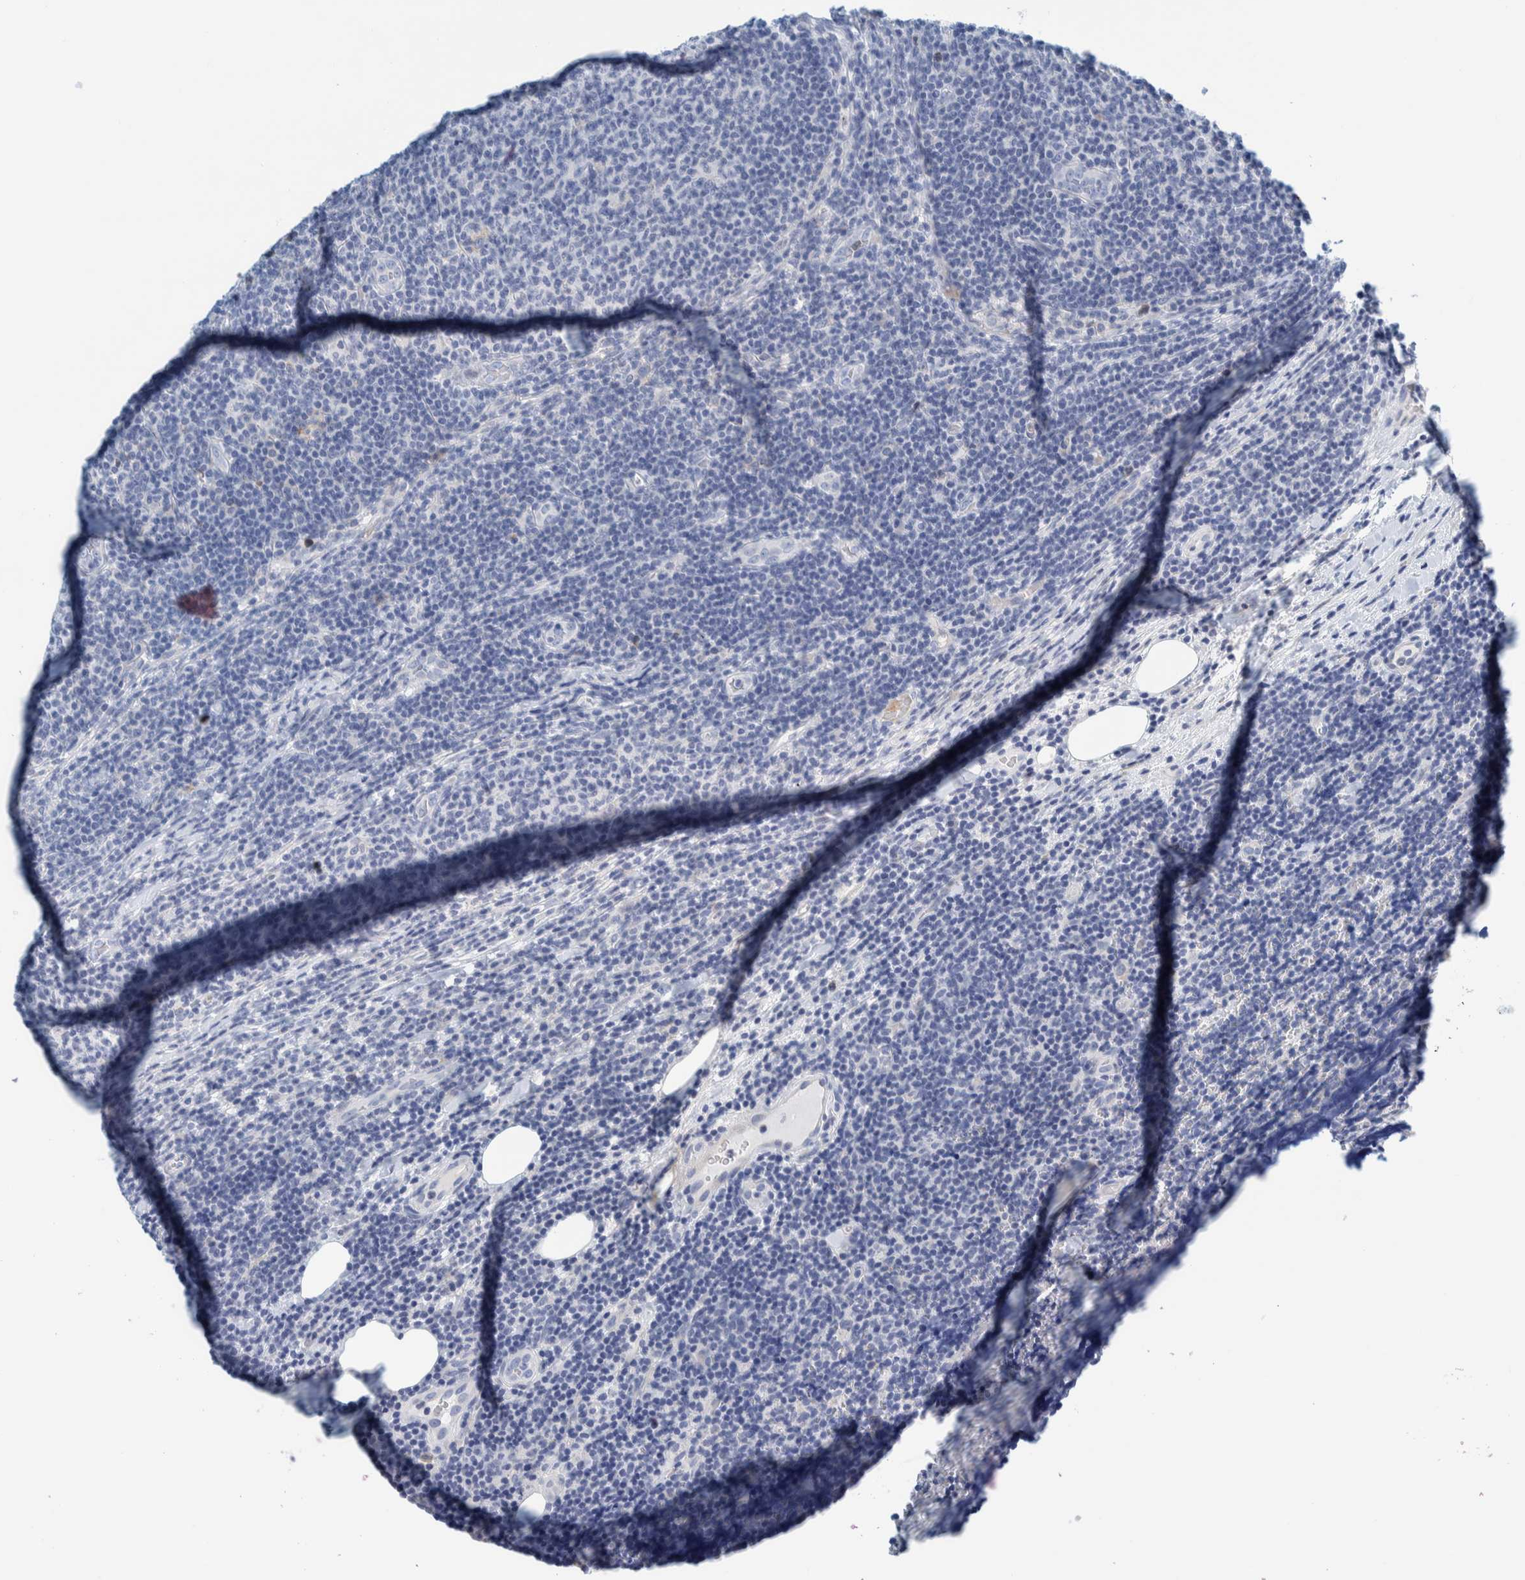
{"staining": {"intensity": "negative", "quantity": "none", "location": "none"}, "tissue": "lymphoma", "cell_type": "Tumor cells", "image_type": "cancer", "snomed": [{"axis": "morphology", "description": "Malignant lymphoma, non-Hodgkin's type, Low grade"}, {"axis": "topography", "description": "Lymph node"}], "caption": "A photomicrograph of human lymphoma is negative for staining in tumor cells. (Brightfield microscopy of DAB IHC at high magnification).", "gene": "MOG", "patient": {"sex": "male", "age": 66}}